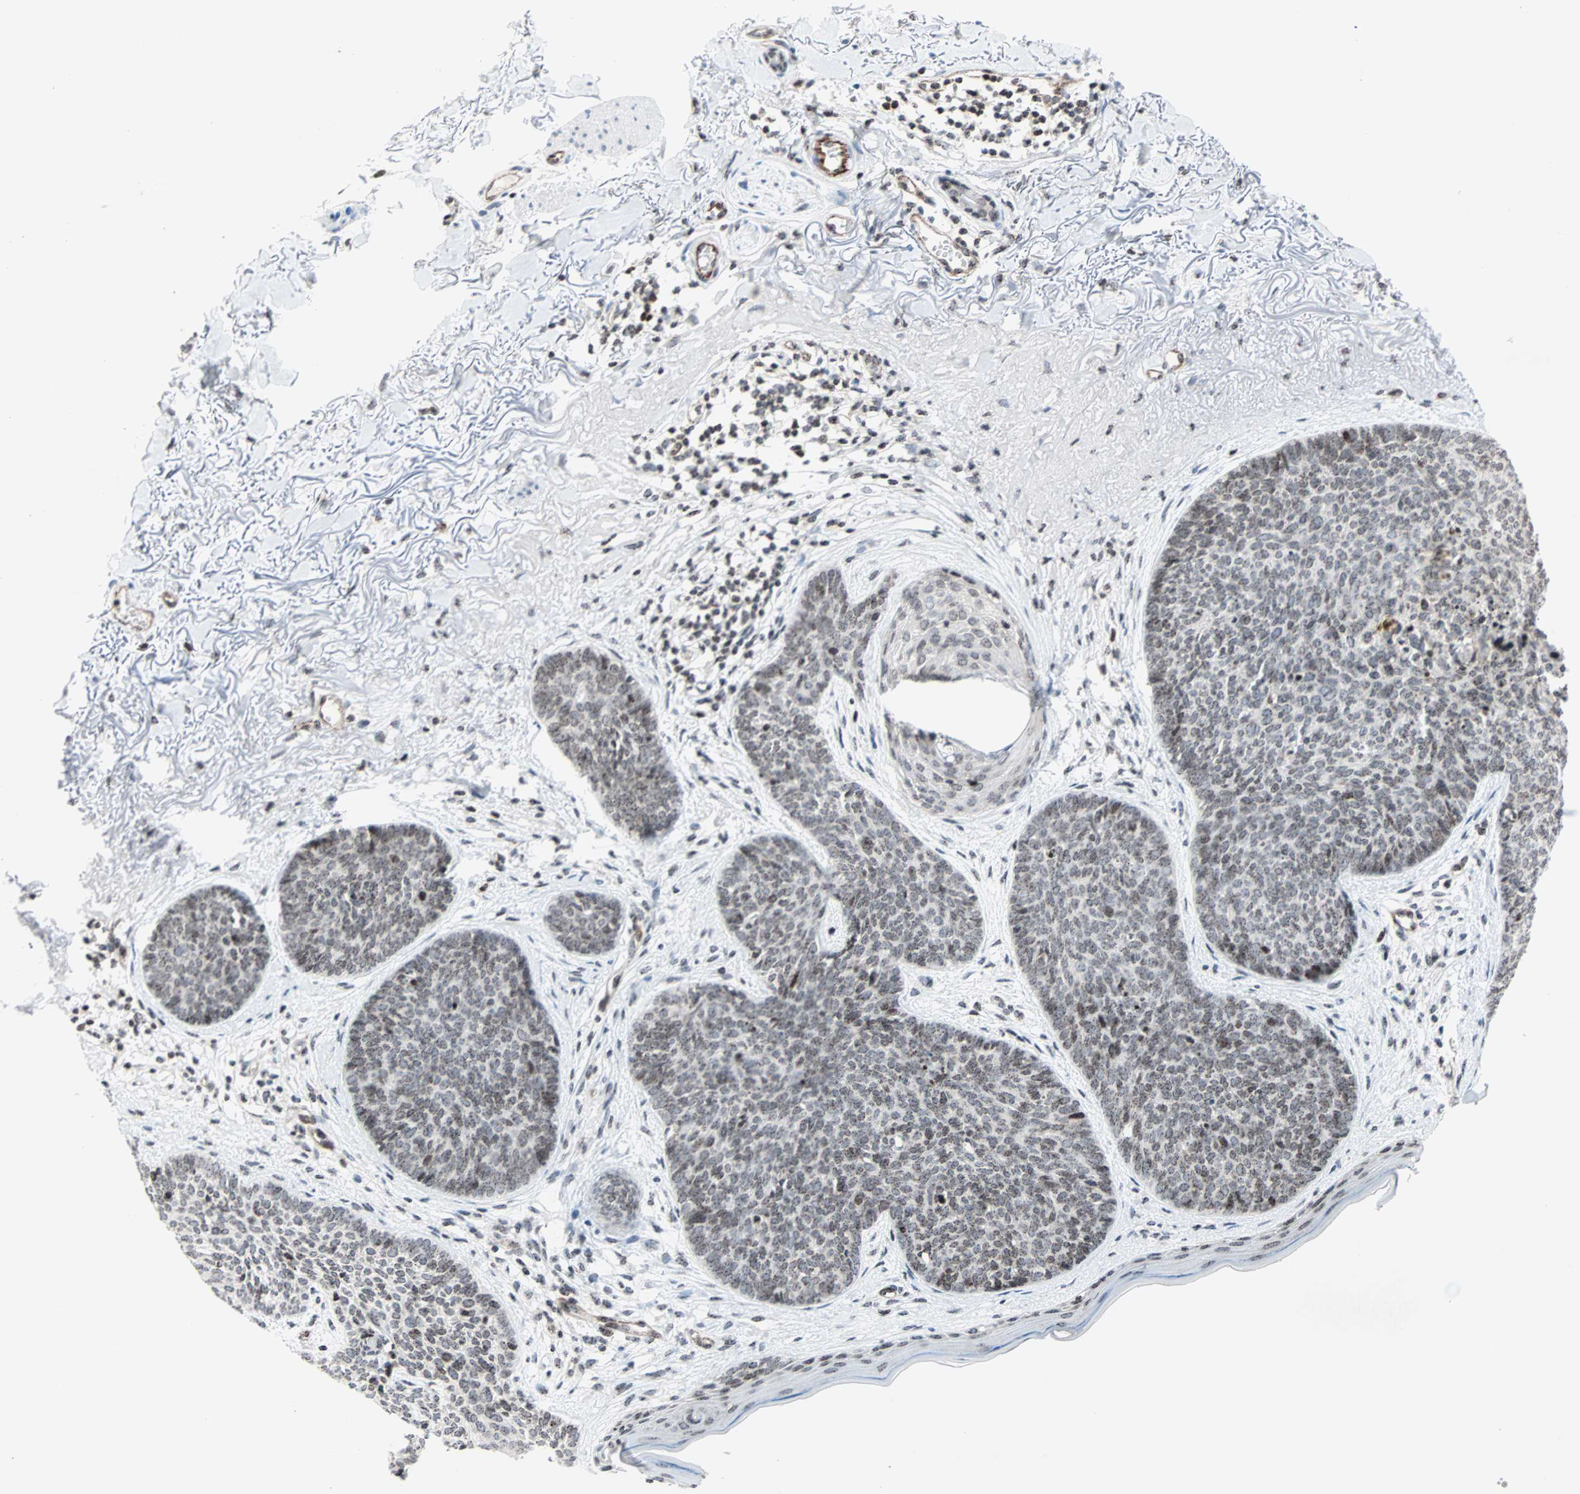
{"staining": {"intensity": "moderate", "quantity": ">75%", "location": "nuclear"}, "tissue": "skin cancer", "cell_type": "Tumor cells", "image_type": "cancer", "snomed": [{"axis": "morphology", "description": "Normal tissue, NOS"}, {"axis": "morphology", "description": "Basal cell carcinoma"}, {"axis": "topography", "description": "Skin"}], "caption": "Moderate nuclear protein expression is identified in about >75% of tumor cells in skin cancer. (DAB IHC, brown staining for protein, blue staining for nuclei).", "gene": "CENPA", "patient": {"sex": "female", "age": 70}}